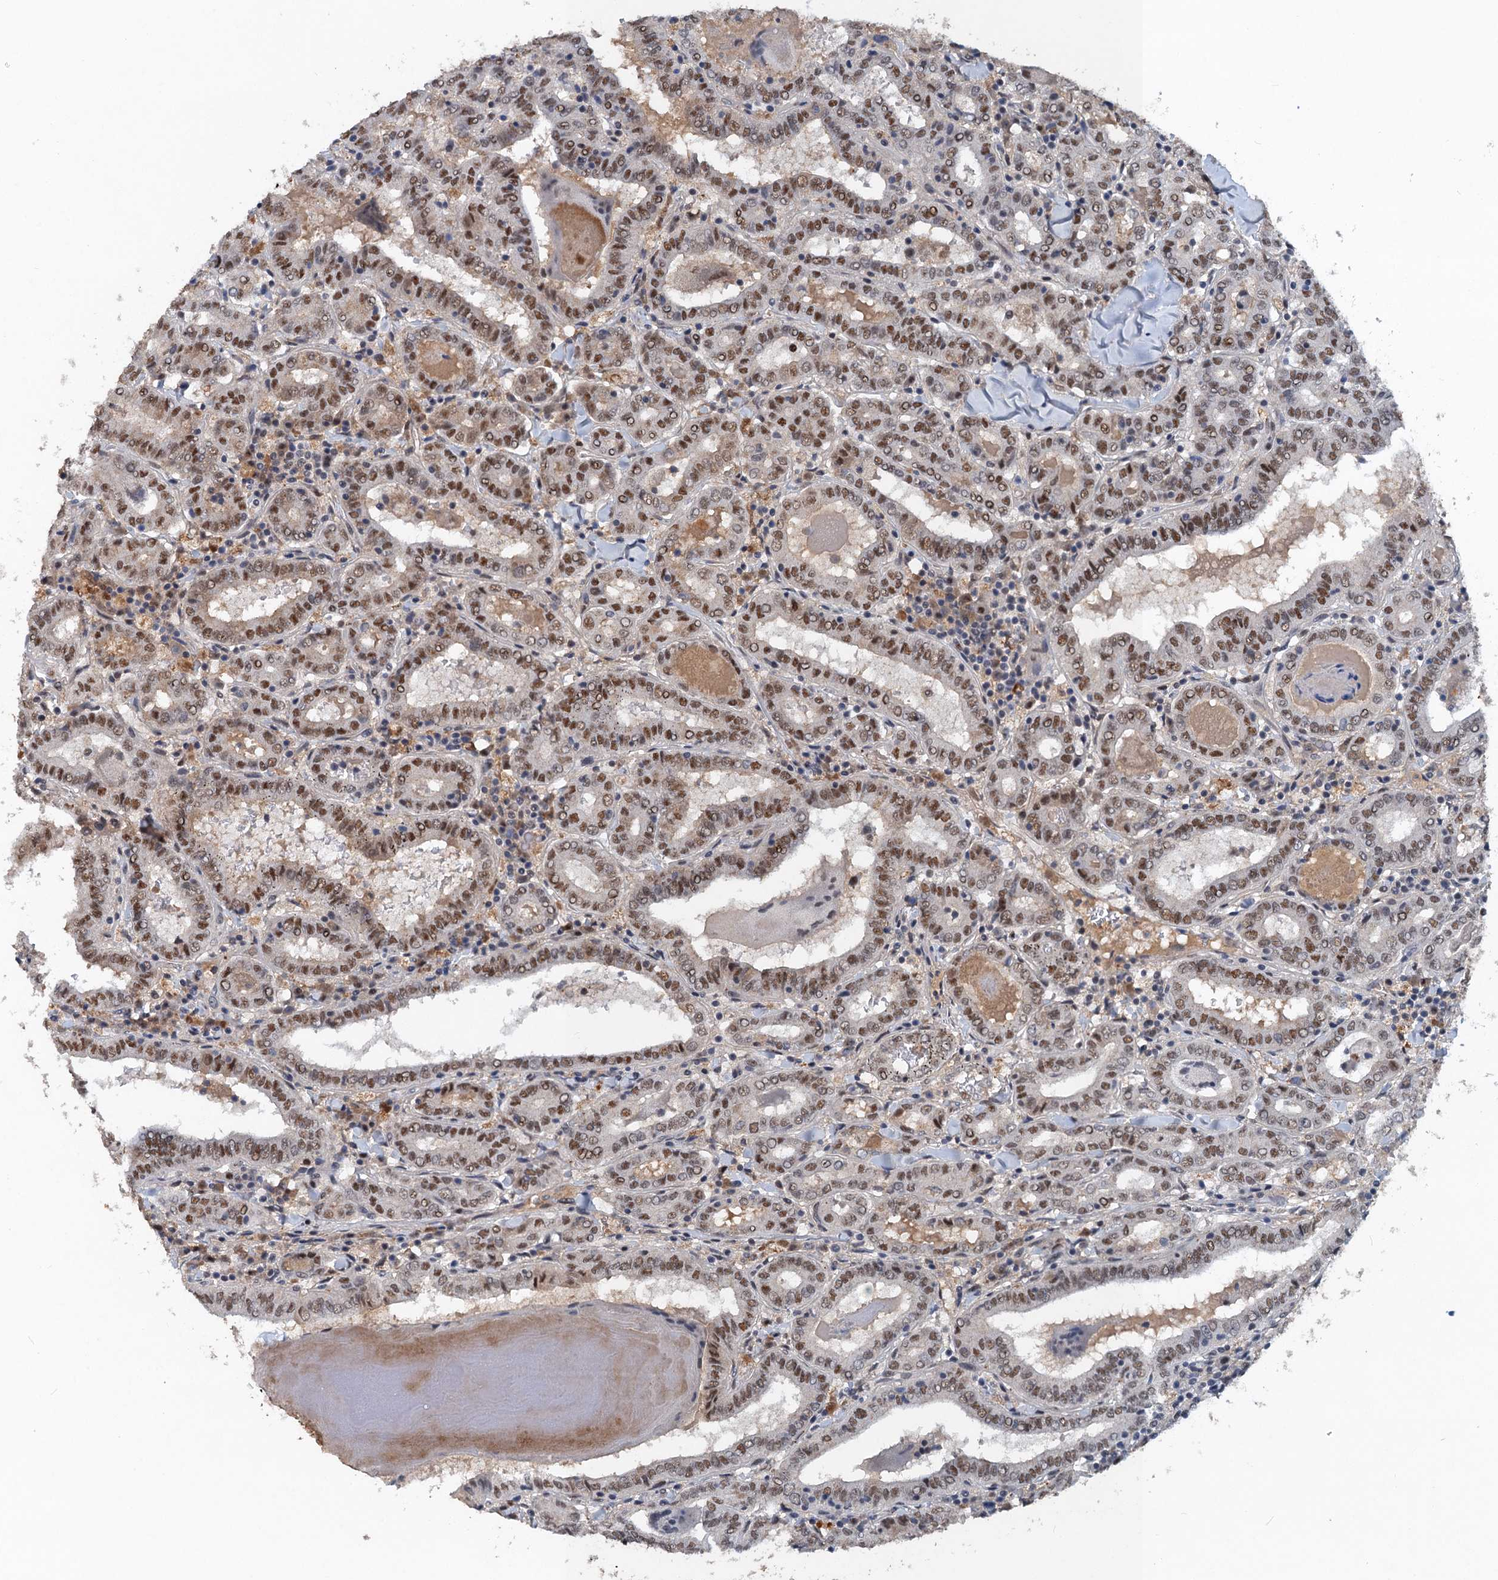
{"staining": {"intensity": "moderate", "quantity": ">75%", "location": "nuclear"}, "tissue": "thyroid cancer", "cell_type": "Tumor cells", "image_type": "cancer", "snomed": [{"axis": "morphology", "description": "Papillary adenocarcinoma, NOS"}, {"axis": "topography", "description": "Thyroid gland"}], "caption": "Immunohistochemistry staining of thyroid cancer (papillary adenocarcinoma), which shows medium levels of moderate nuclear staining in about >75% of tumor cells indicating moderate nuclear protein staining. The staining was performed using DAB (brown) for protein detection and nuclei were counterstained in hematoxylin (blue).", "gene": "CSTF3", "patient": {"sex": "female", "age": 72}}